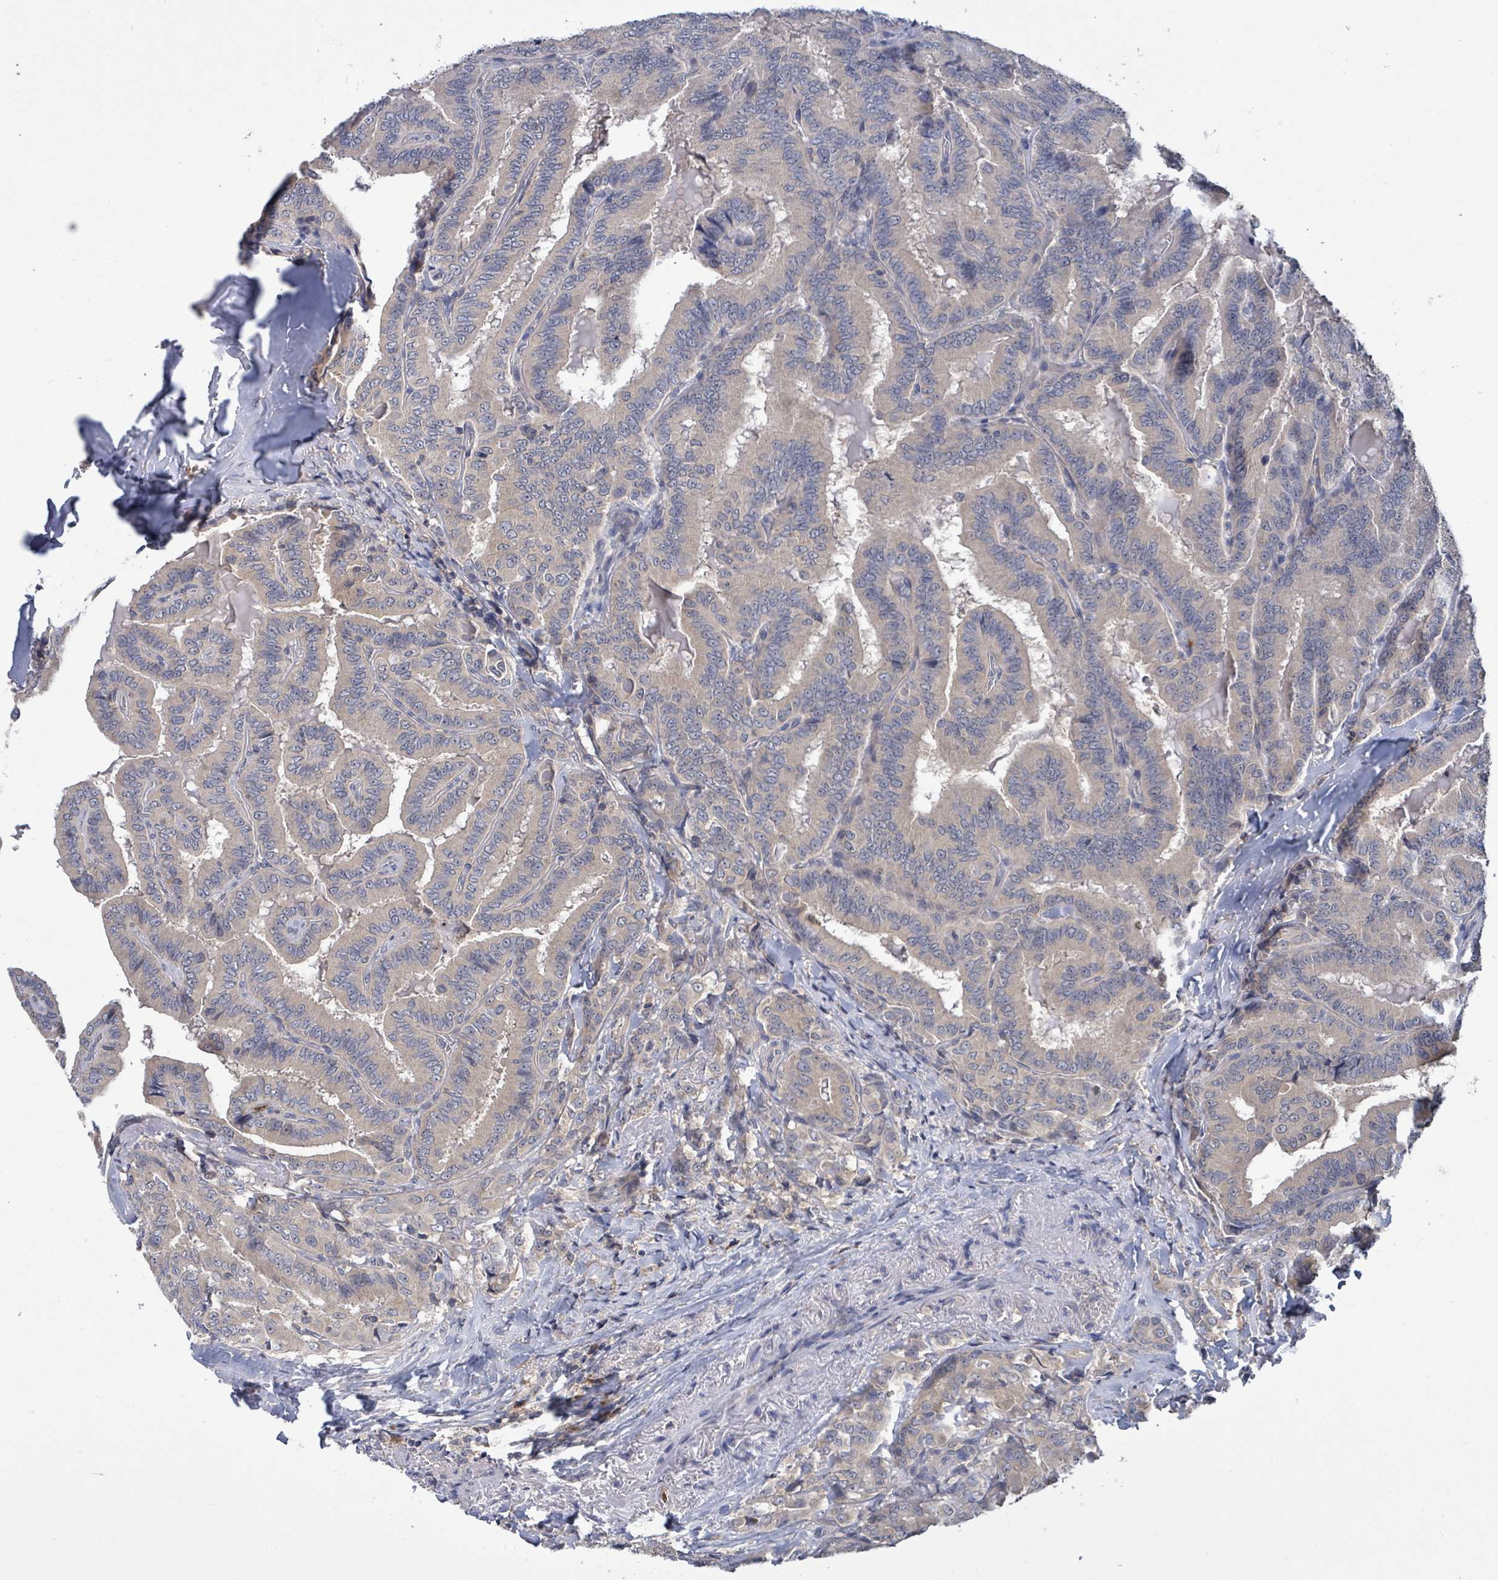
{"staining": {"intensity": "negative", "quantity": "none", "location": "none"}, "tissue": "thyroid cancer", "cell_type": "Tumor cells", "image_type": "cancer", "snomed": [{"axis": "morphology", "description": "Papillary adenocarcinoma, NOS"}, {"axis": "topography", "description": "Thyroid gland"}], "caption": "High magnification brightfield microscopy of thyroid papillary adenocarcinoma stained with DAB (brown) and counterstained with hematoxylin (blue): tumor cells show no significant expression.", "gene": "SERPINE3", "patient": {"sex": "male", "age": 61}}